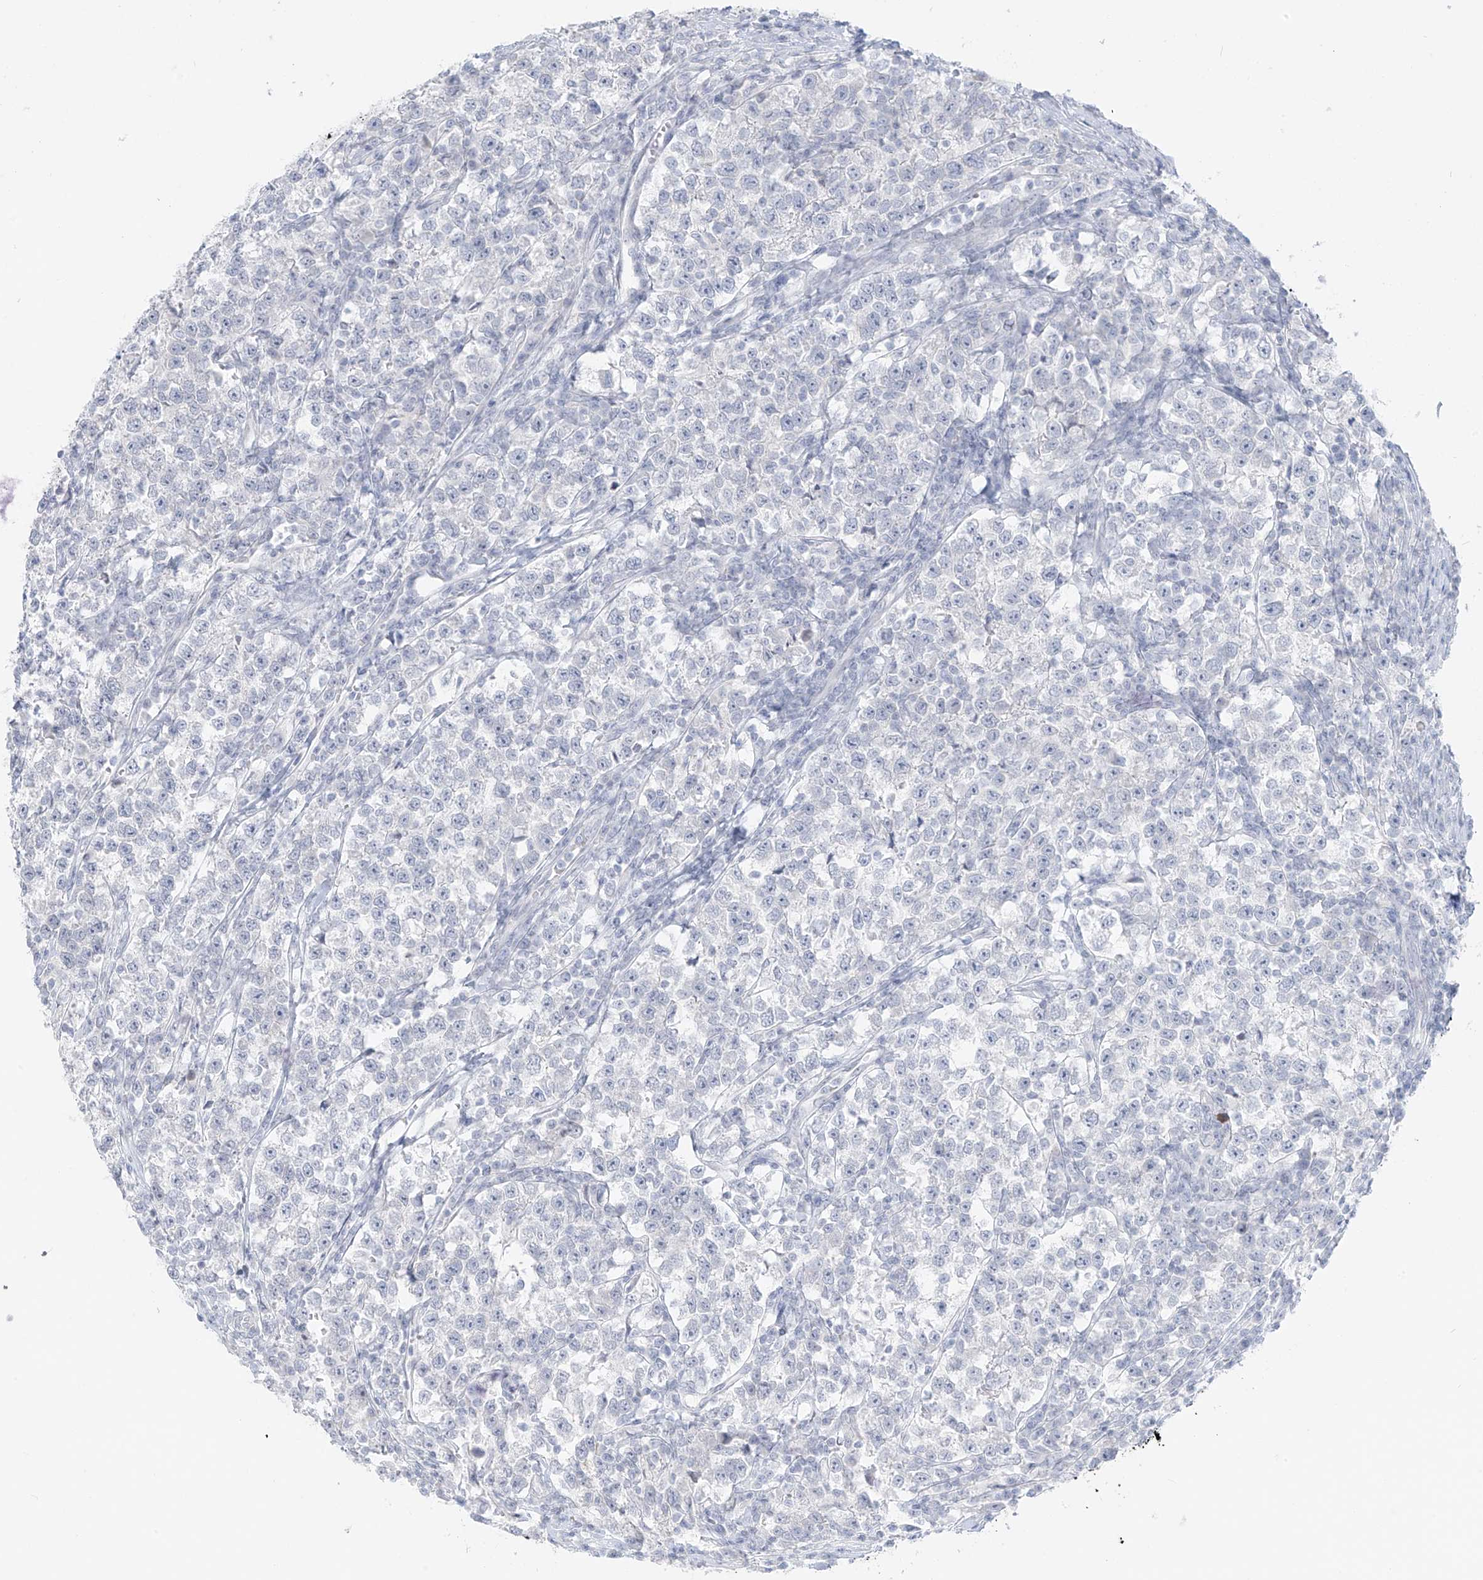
{"staining": {"intensity": "negative", "quantity": "none", "location": "none"}, "tissue": "testis cancer", "cell_type": "Tumor cells", "image_type": "cancer", "snomed": [{"axis": "morphology", "description": "Normal tissue, NOS"}, {"axis": "morphology", "description": "Seminoma, NOS"}, {"axis": "topography", "description": "Testis"}], "caption": "Seminoma (testis) stained for a protein using immunohistochemistry (IHC) exhibits no staining tumor cells.", "gene": "OSBPL7", "patient": {"sex": "male", "age": 43}}